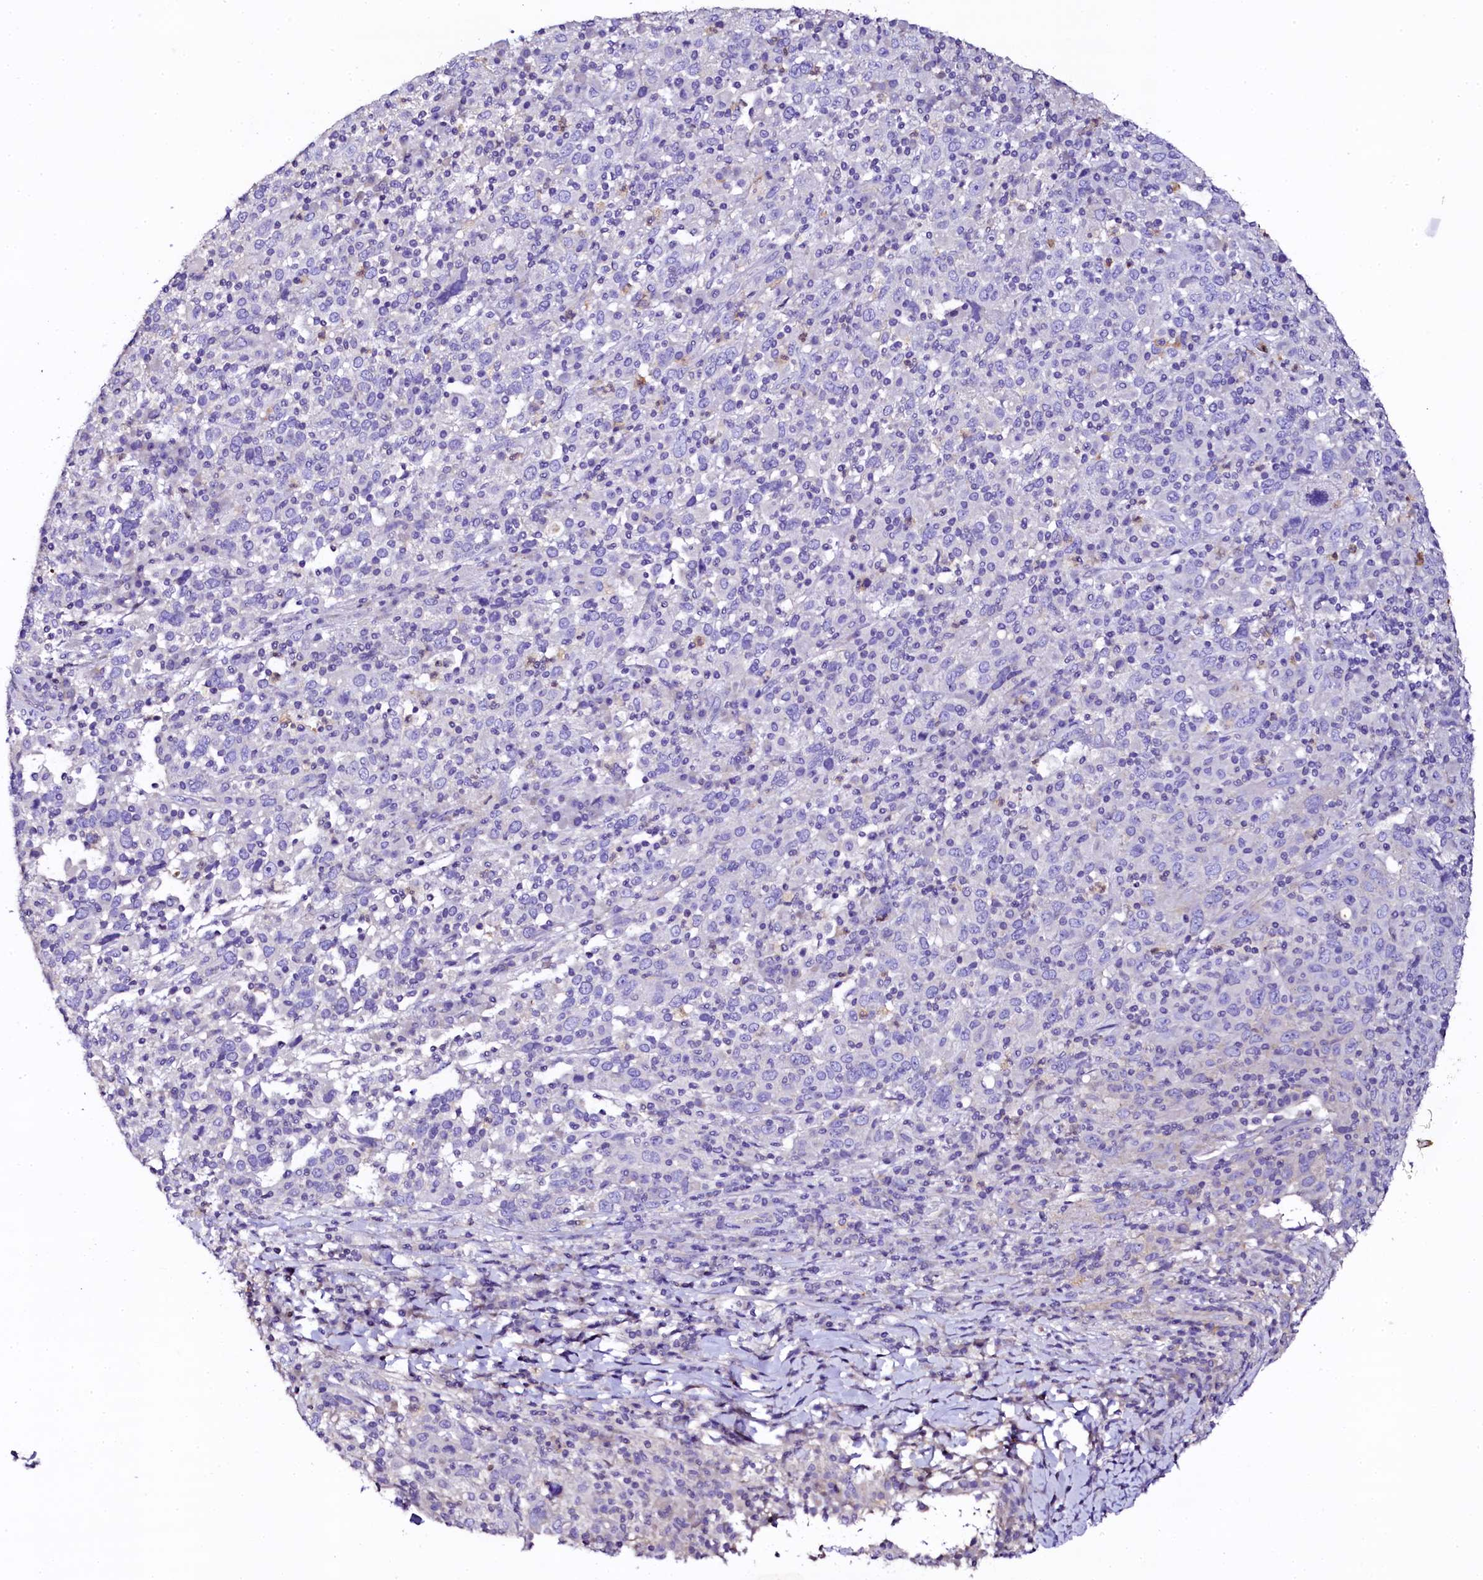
{"staining": {"intensity": "negative", "quantity": "none", "location": "none"}, "tissue": "cervical cancer", "cell_type": "Tumor cells", "image_type": "cancer", "snomed": [{"axis": "morphology", "description": "Squamous cell carcinoma, NOS"}, {"axis": "topography", "description": "Cervix"}], "caption": "Human cervical cancer (squamous cell carcinoma) stained for a protein using immunohistochemistry (IHC) exhibits no staining in tumor cells.", "gene": "NAA16", "patient": {"sex": "female", "age": 46}}